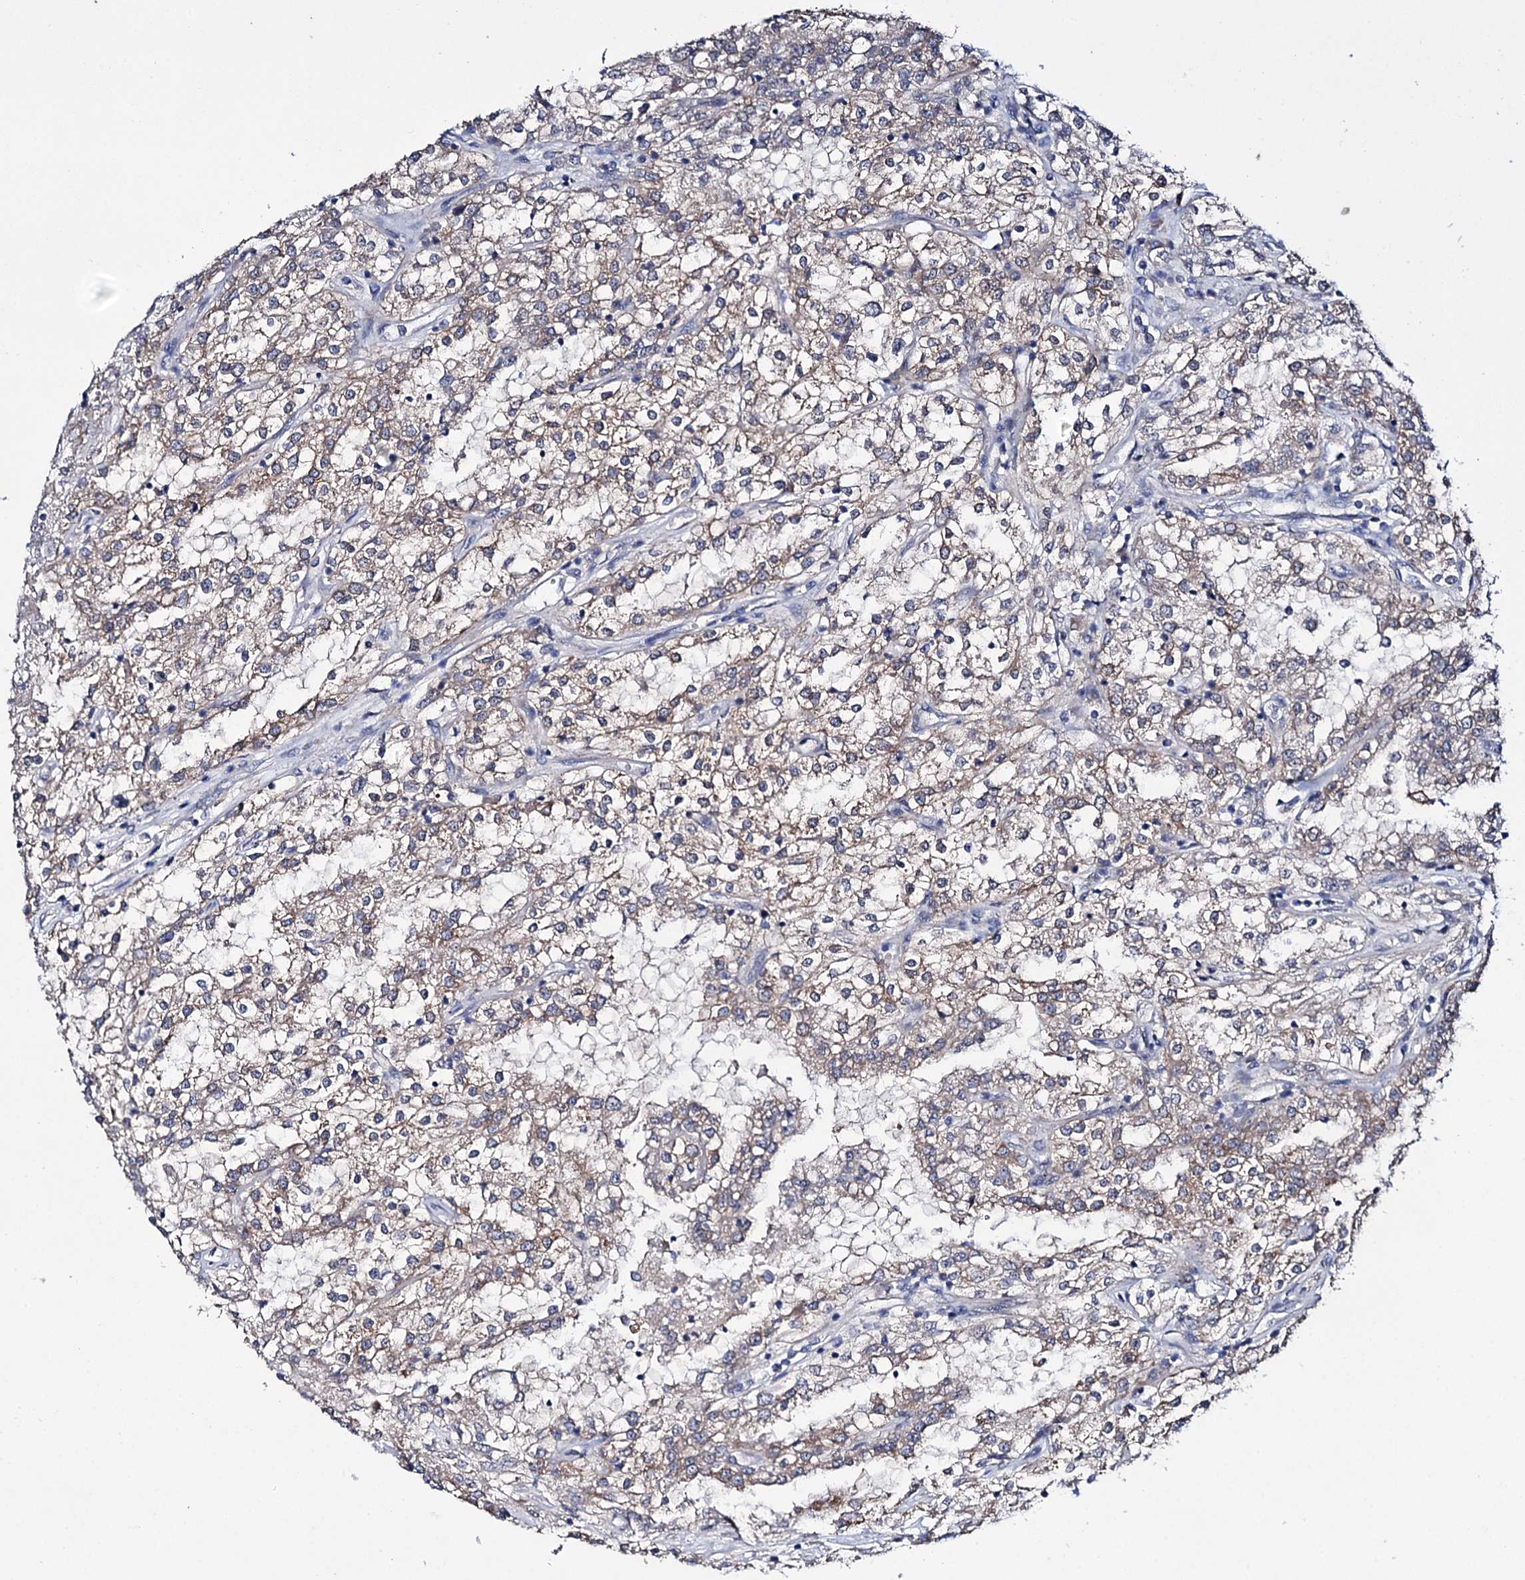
{"staining": {"intensity": "weak", "quantity": ">75%", "location": "cytoplasmic/membranous"}, "tissue": "renal cancer", "cell_type": "Tumor cells", "image_type": "cancer", "snomed": [{"axis": "morphology", "description": "Adenocarcinoma, NOS"}, {"axis": "topography", "description": "Kidney"}], "caption": "Immunohistochemistry image of human renal cancer stained for a protein (brown), which displays low levels of weak cytoplasmic/membranous staining in about >75% of tumor cells.", "gene": "CLPB", "patient": {"sex": "female", "age": 52}}